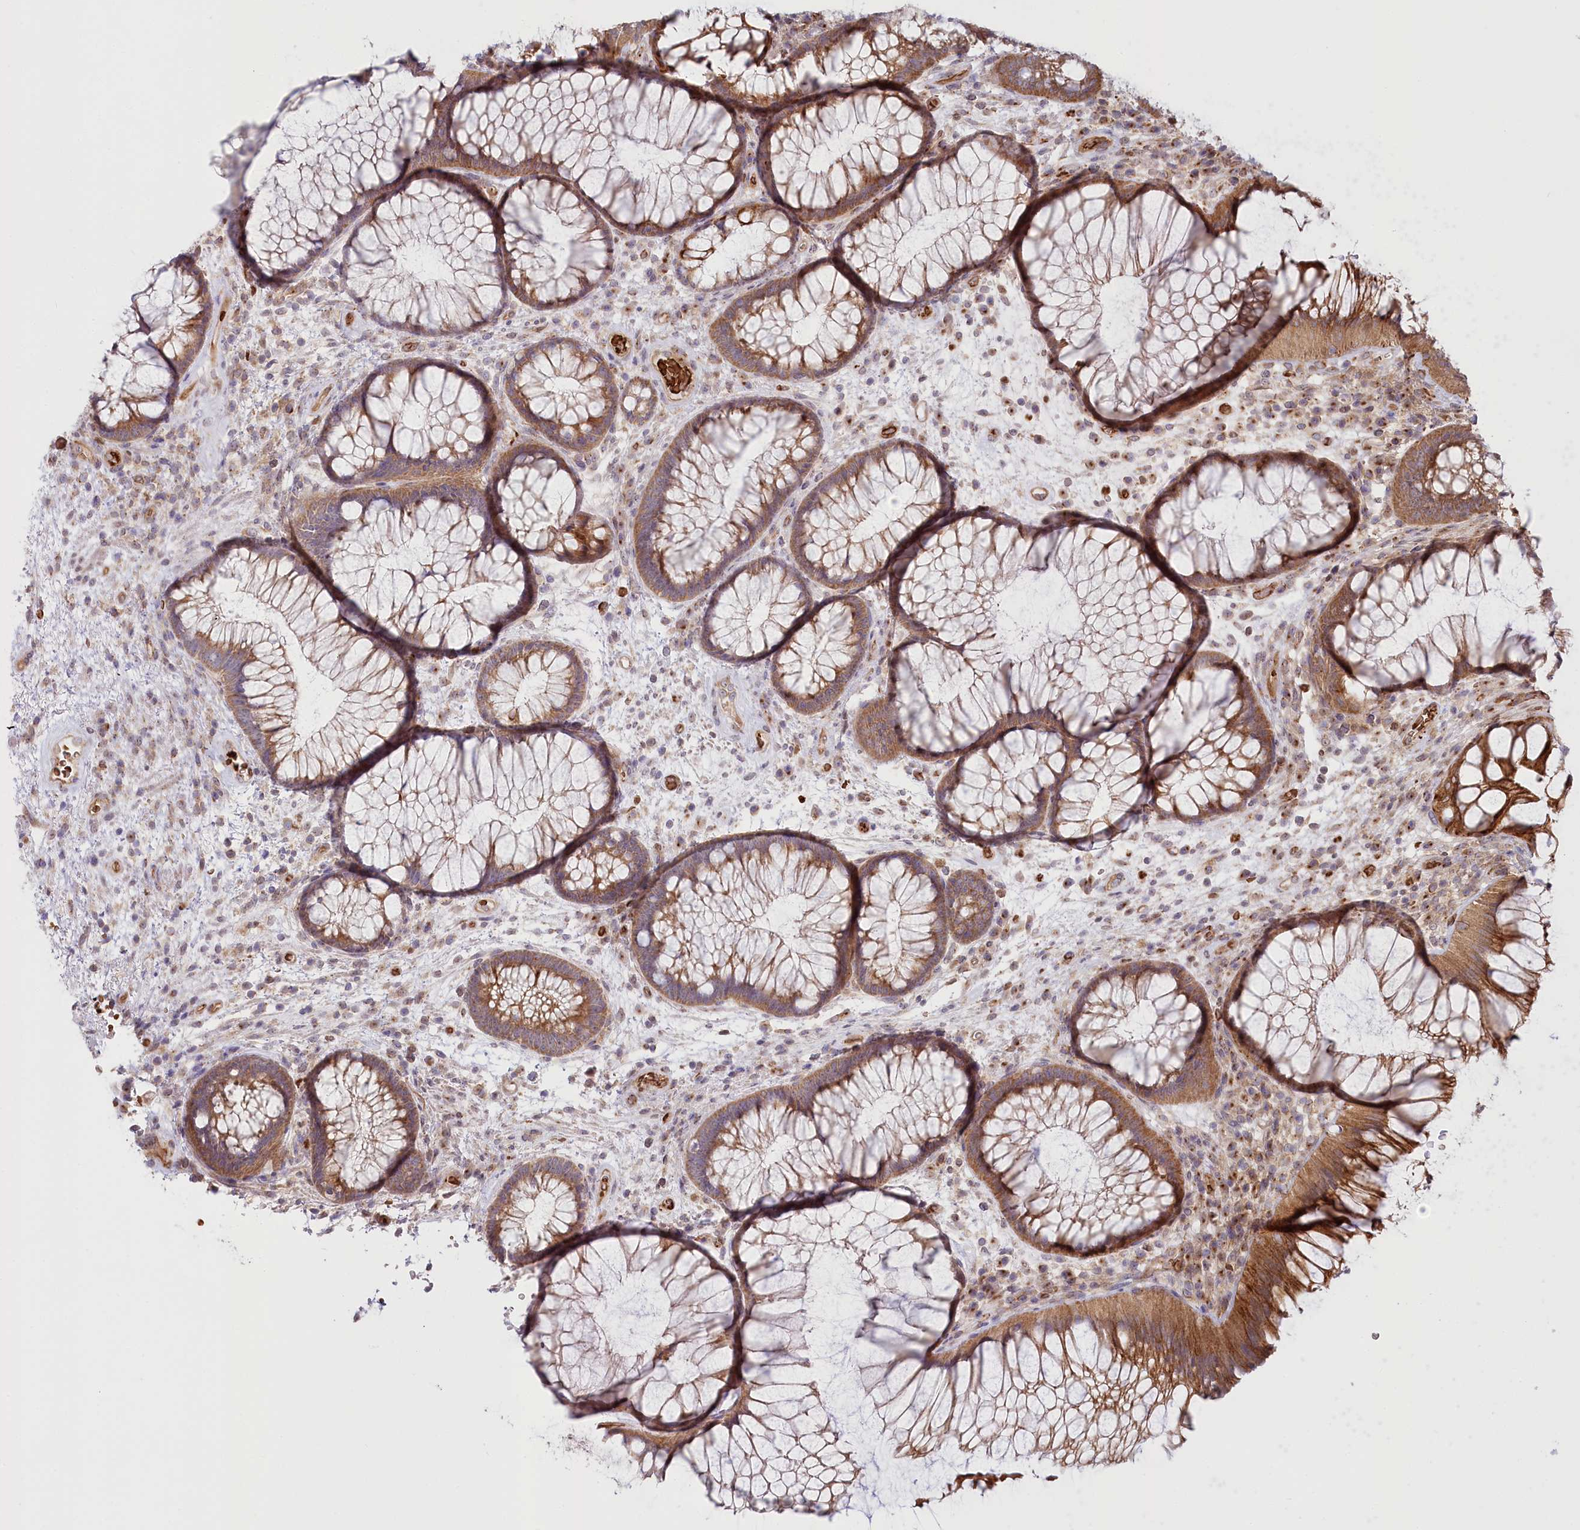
{"staining": {"intensity": "moderate", "quantity": ">75%", "location": "cytoplasmic/membranous"}, "tissue": "rectum", "cell_type": "Glandular cells", "image_type": "normal", "snomed": [{"axis": "morphology", "description": "Normal tissue, NOS"}, {"axis": "topography", "description": "Rectum"}], "caption": "This photomicrograph demonstrates IHC staining of benign rectum, with medium moderate cytoplasmic/membranous expression in approximately >75% of glandular cells.", "gene": "COMMD3", "patient": {"sex": "male", "age": 51}}